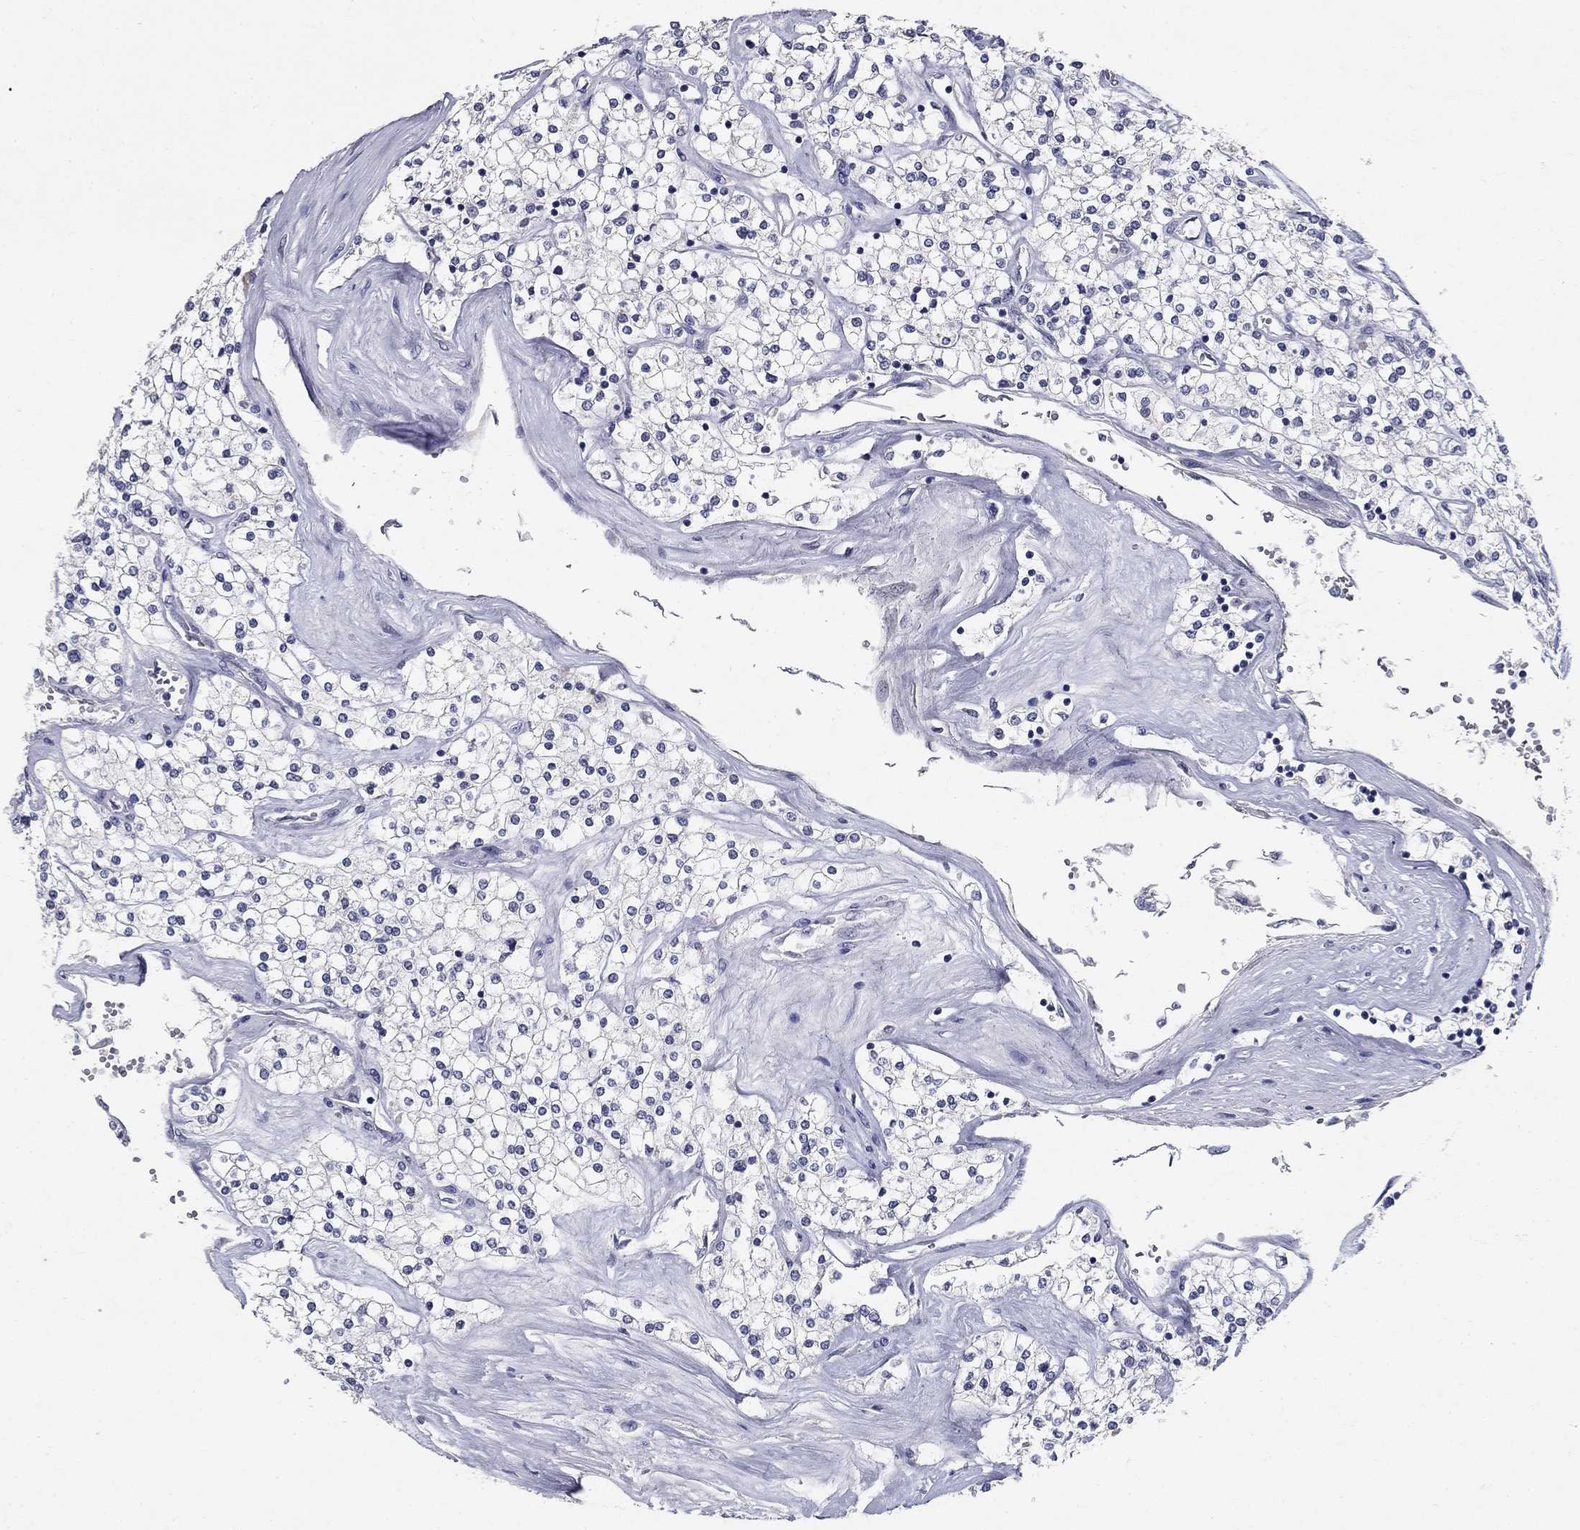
{"staining": {"intensity": "negative", "quantity": "none", "location": "none"}, "tissue": "renal cancer", "cell_type": "Tumor cells", "image_type": "cancer", "snomed": [{"axis": "morphology", "description": "Adenocarcinoma, NOS"}, {"axis": "topography", "description": "Kidney"}], "caption": "Tumor cells are negative for protein expression in human renal cancer.", "gene": "POMC", "patient": {"sex": "male", "age": 80}}